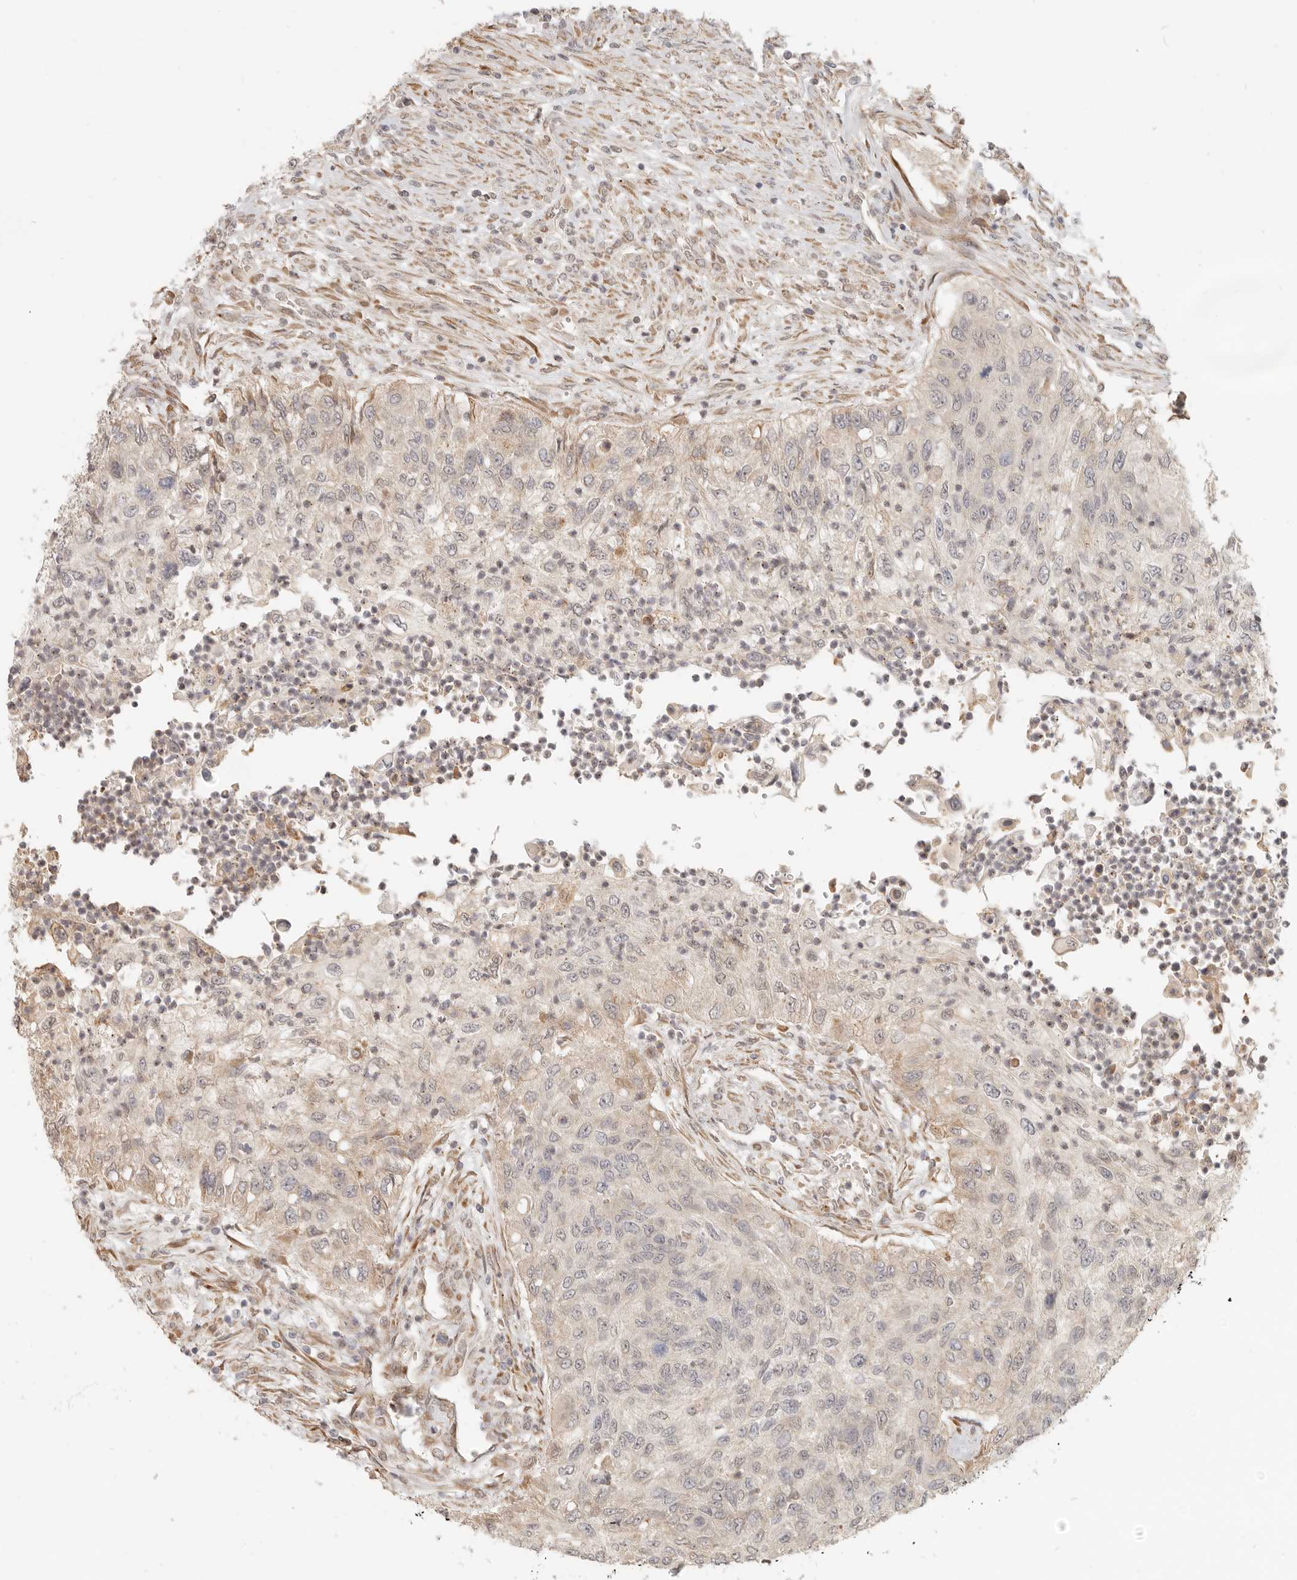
{"staining": {"intensity": "weak", "quantity": "<25%", "location": "cytoplasmic/membranous"}, "tissue": "urothelial cancer", "cell_type": "Tumor cells", "image_type": "cancer", "snomed": [{"axis": "morphology", "description": "Urothelial carcinoma, High grade"}, {"axis": "topography", "description": "Urinary bladder"}], "caption": "Tumor cells show no significant protein expression in high-grade urothelial carcinoma. The staining was performed using DAB (3,3'-diaminobenzidine) to visualize the protein expression in brown, while the nuclei were stained in blue with hematoxylin (Magnification: 20x).", "gene": "TUFT1", "patient": {"sex": "female", "age": 60}}